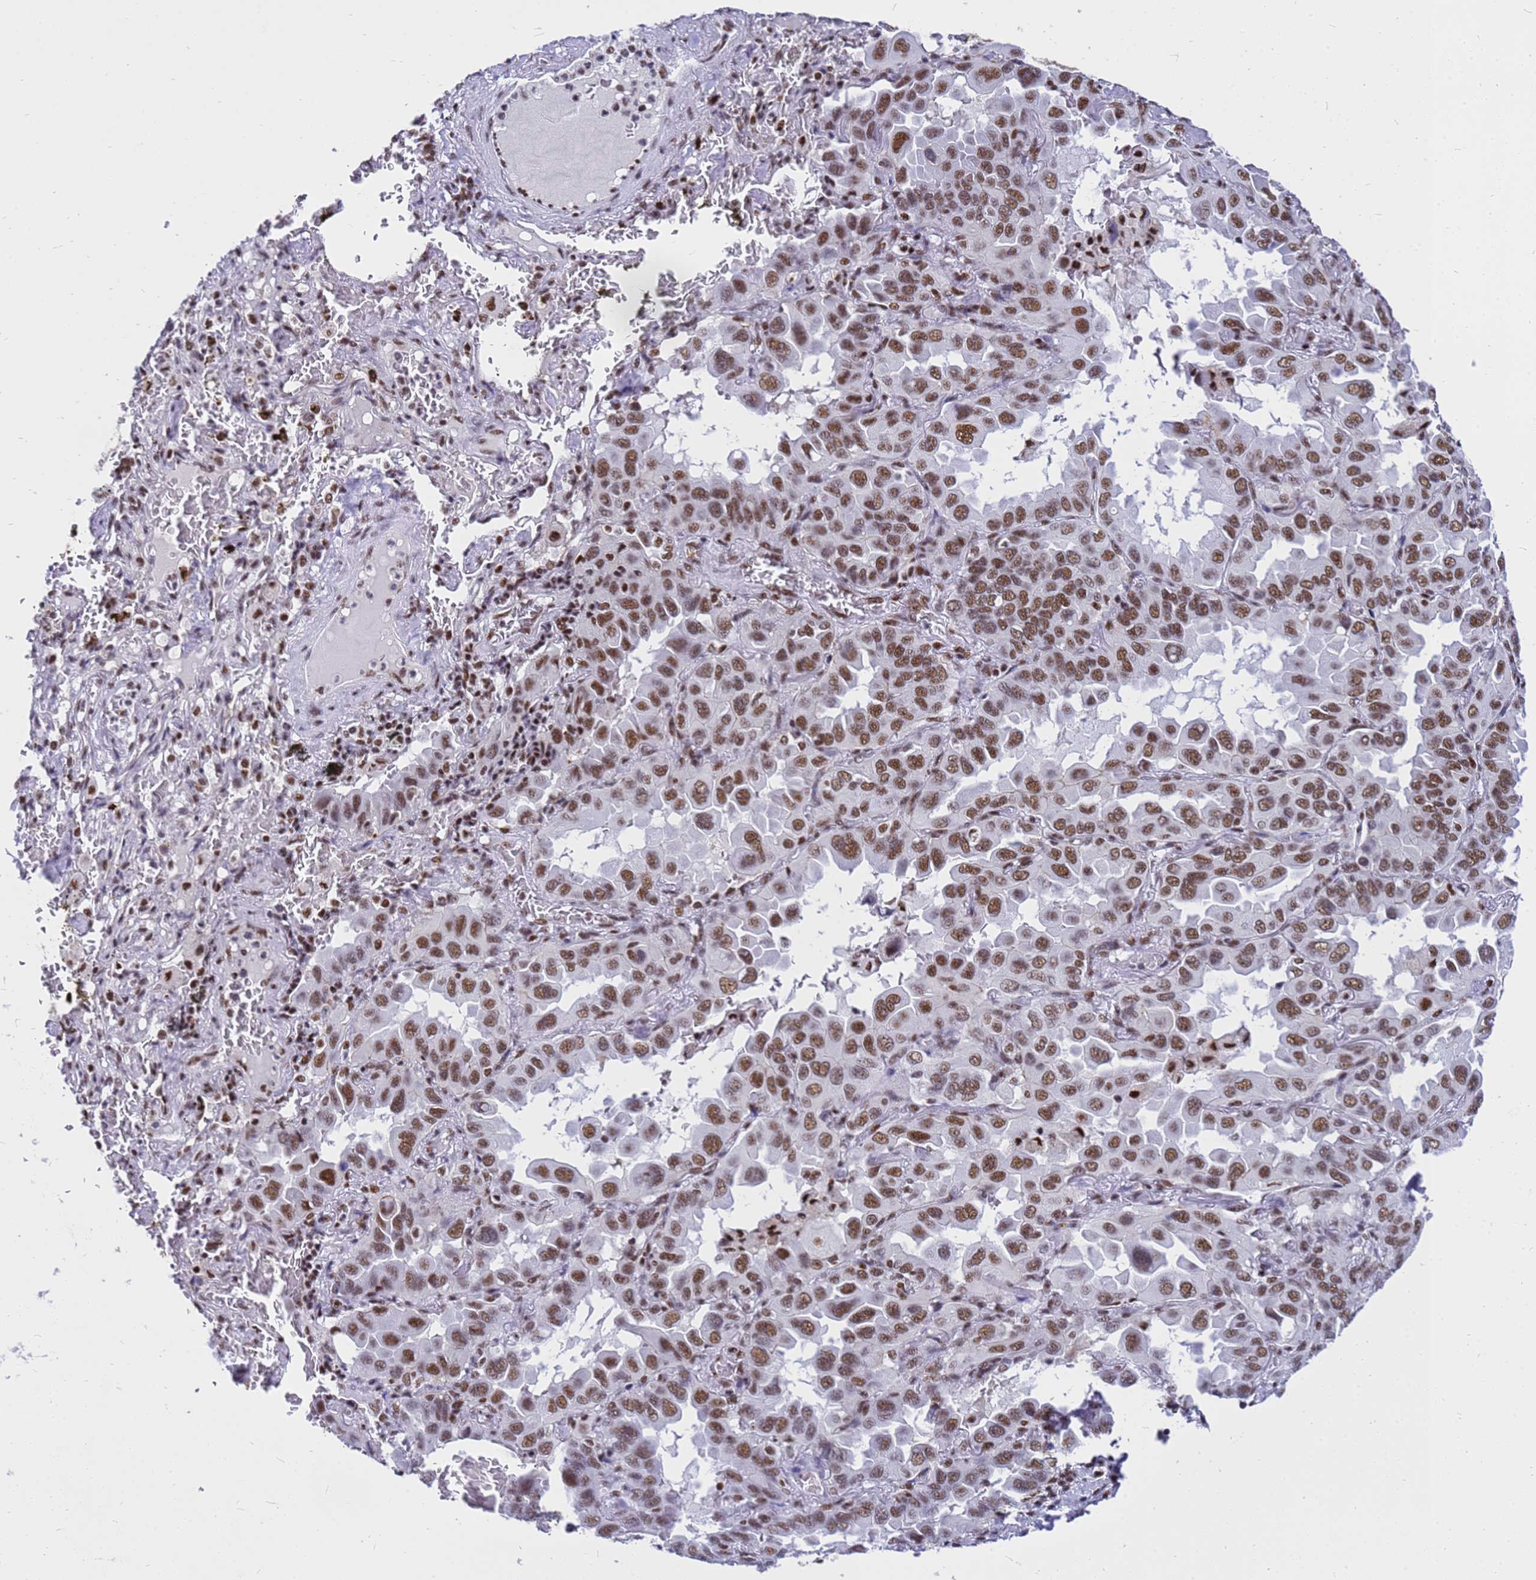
{"staining": {"intensity": "moderate", "quantity": ">75%", "location": "nuclear"}, "tissue": "lung cancer", "cell_type": "Tumor cells", "image_type": "cancer", "snomed": [{"axis": "morphology", "description": "Adenocarcinoma, NOS"}, {"axis": "topography", "description": "Lung"}], "caption": "The image reveals a brown stain indicating the presence of a protein in the nuclear of tumor cells in lung adenocarcinoma. Immunohistochemistry (ihc) stains the protein of interest in brown and the nuclei are stained blue.", "gene": "SART3", "patient": {"sex": "male", "age": 64}}